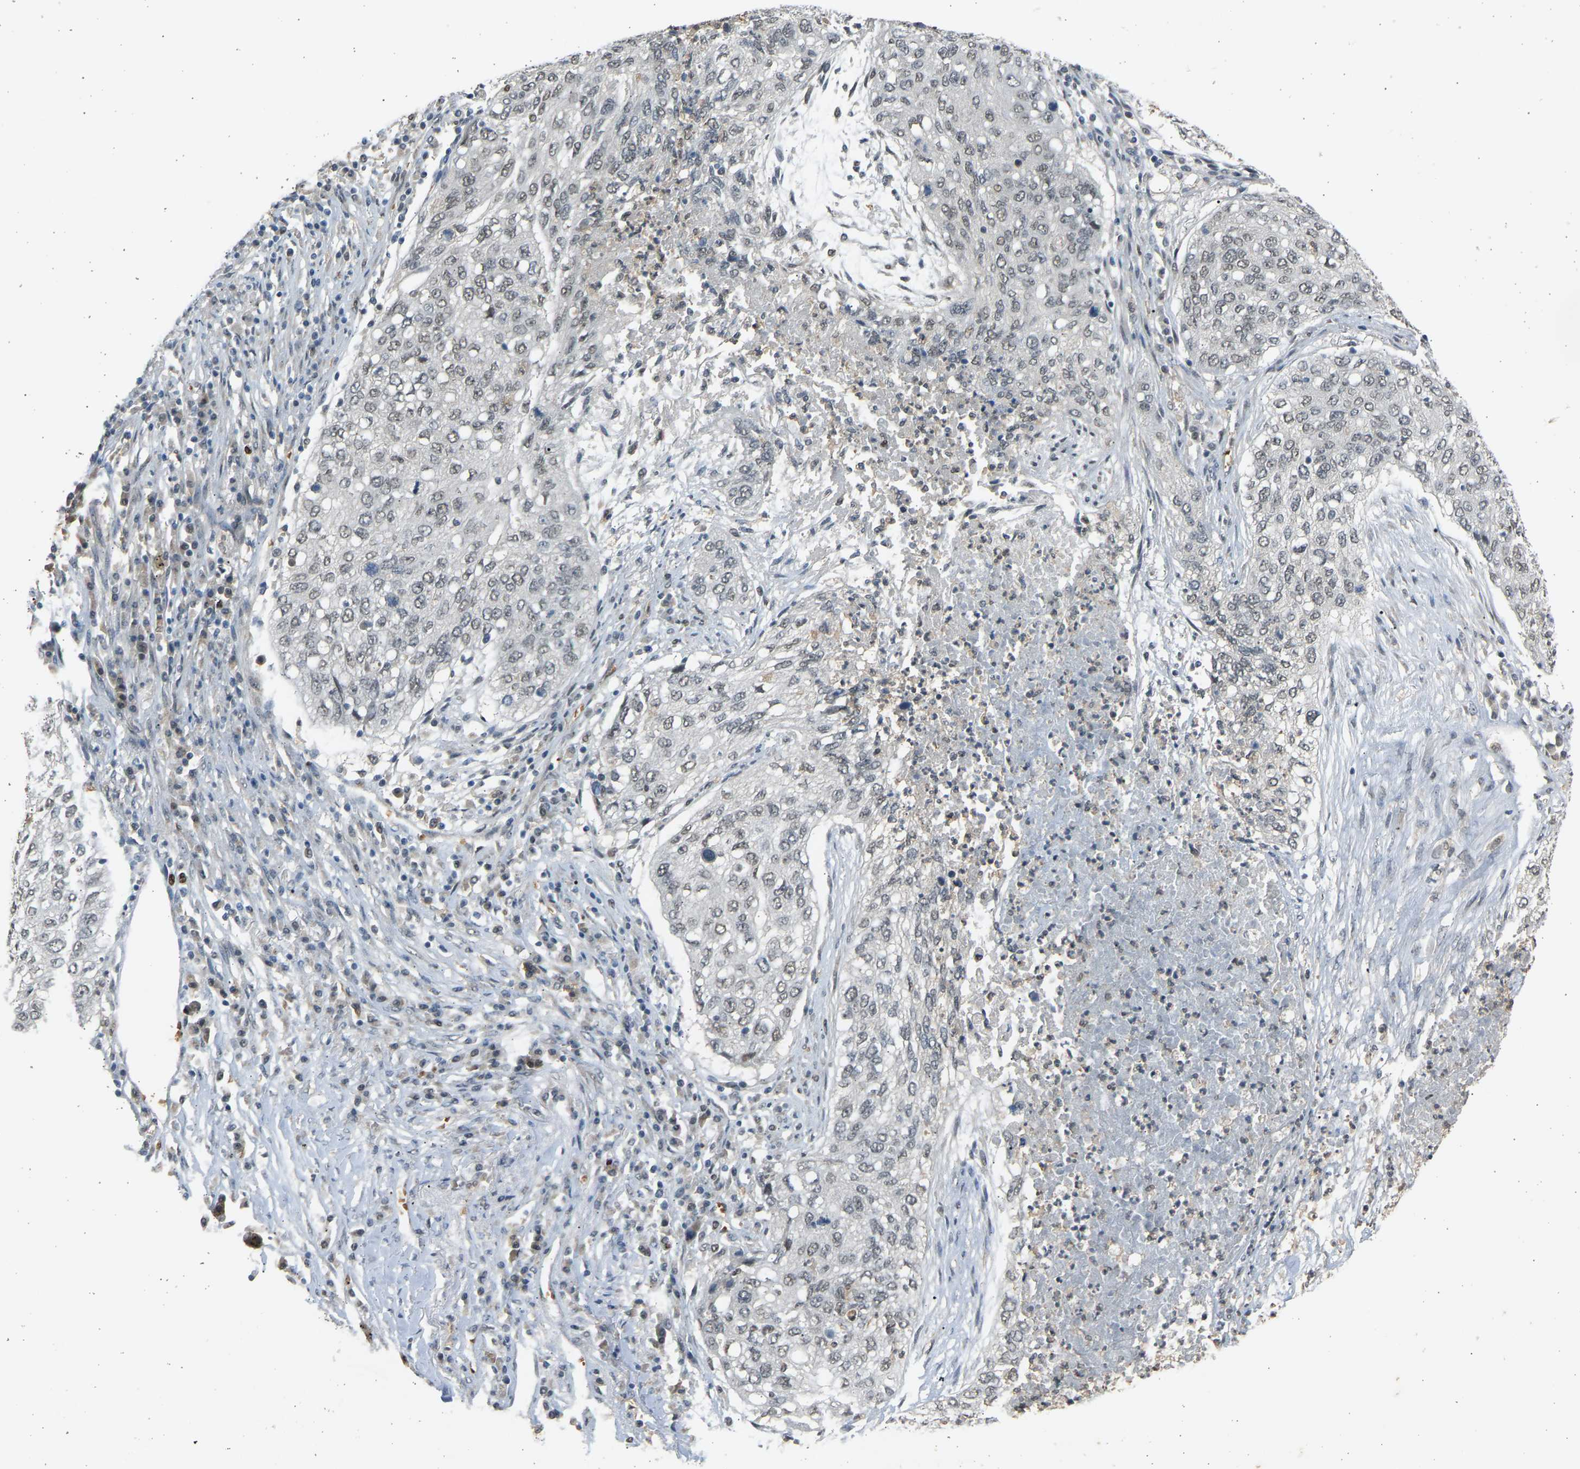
{"staining": {"intensity": "negative", "quantity": "none", "location": "none"}, "tissue": "lung cancer", "cell_type": "Tumor cells", "image_type": "cancer", "snomed": [{"axis": "morphology", "description": "Squamous cell carcinoma, NOS"}, {"axis": "topography", "description": "Lung"}], "caption": "An image of lung cancer (squamous cell carcinoma) stained for a protein displays no brown staining in tumor cells.", "gene": "BIRC2", "patient": {"sex": "female", "age": 63}}